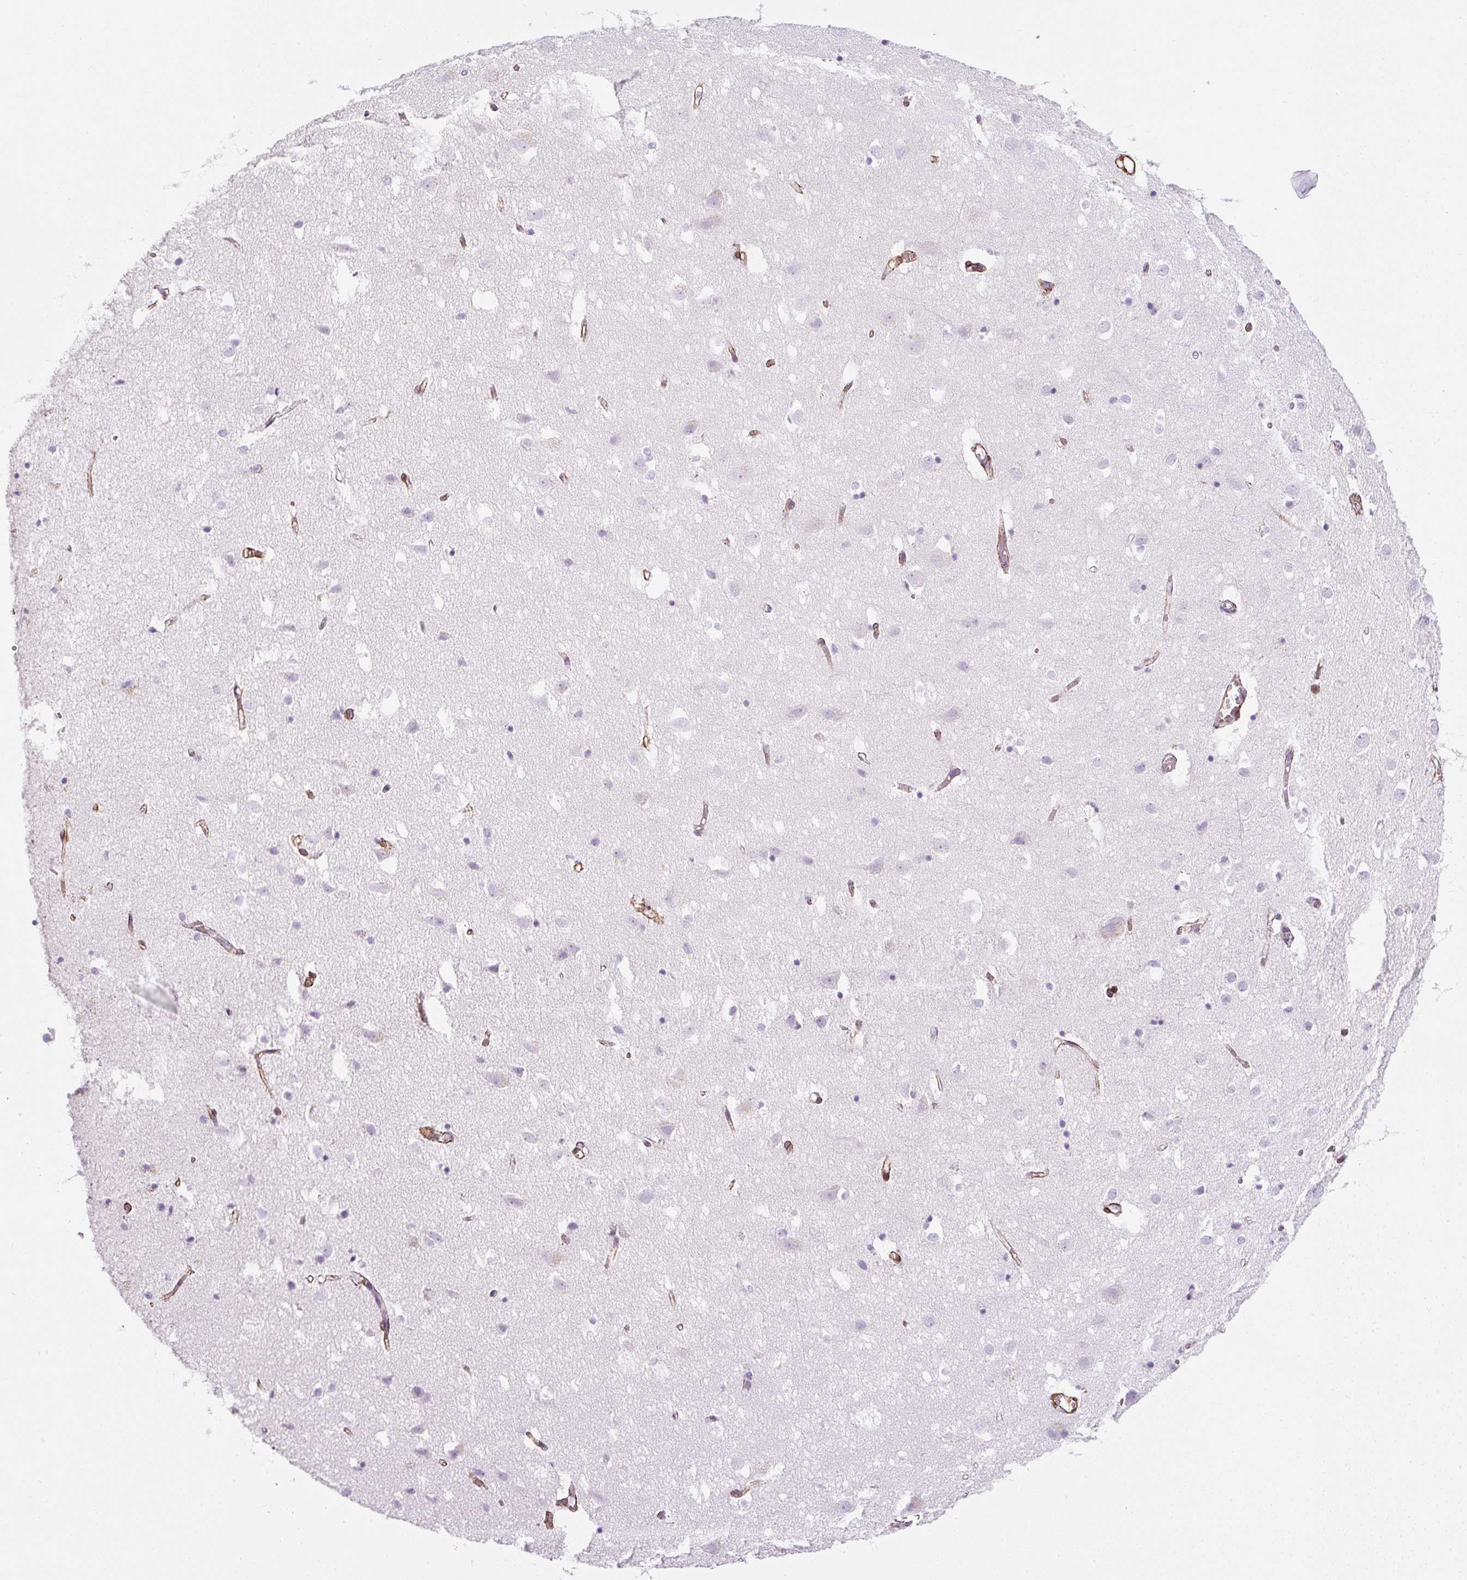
{"staining": {"intensity": "negative", "quantity": "none", "location": "none"}, "tissue": "cerebral cortex", "cell_type": "Endothelial cells", "image_type": "normal", "snomed": [{"axis": "morphology", "description": "Normal tissue, NOS"}, {"axis": "topography", "description": "Cerebral cortex"}], "caption": "The immunohistochemistry (IHC) image has no significant expression in endothelial cells of cerebral cortex. (DAB immunohistochemistry (IHC) with hematoxylin counter stain).", "gene": "CAVIN3", "patient": {"sex": "male", "age": 70}}